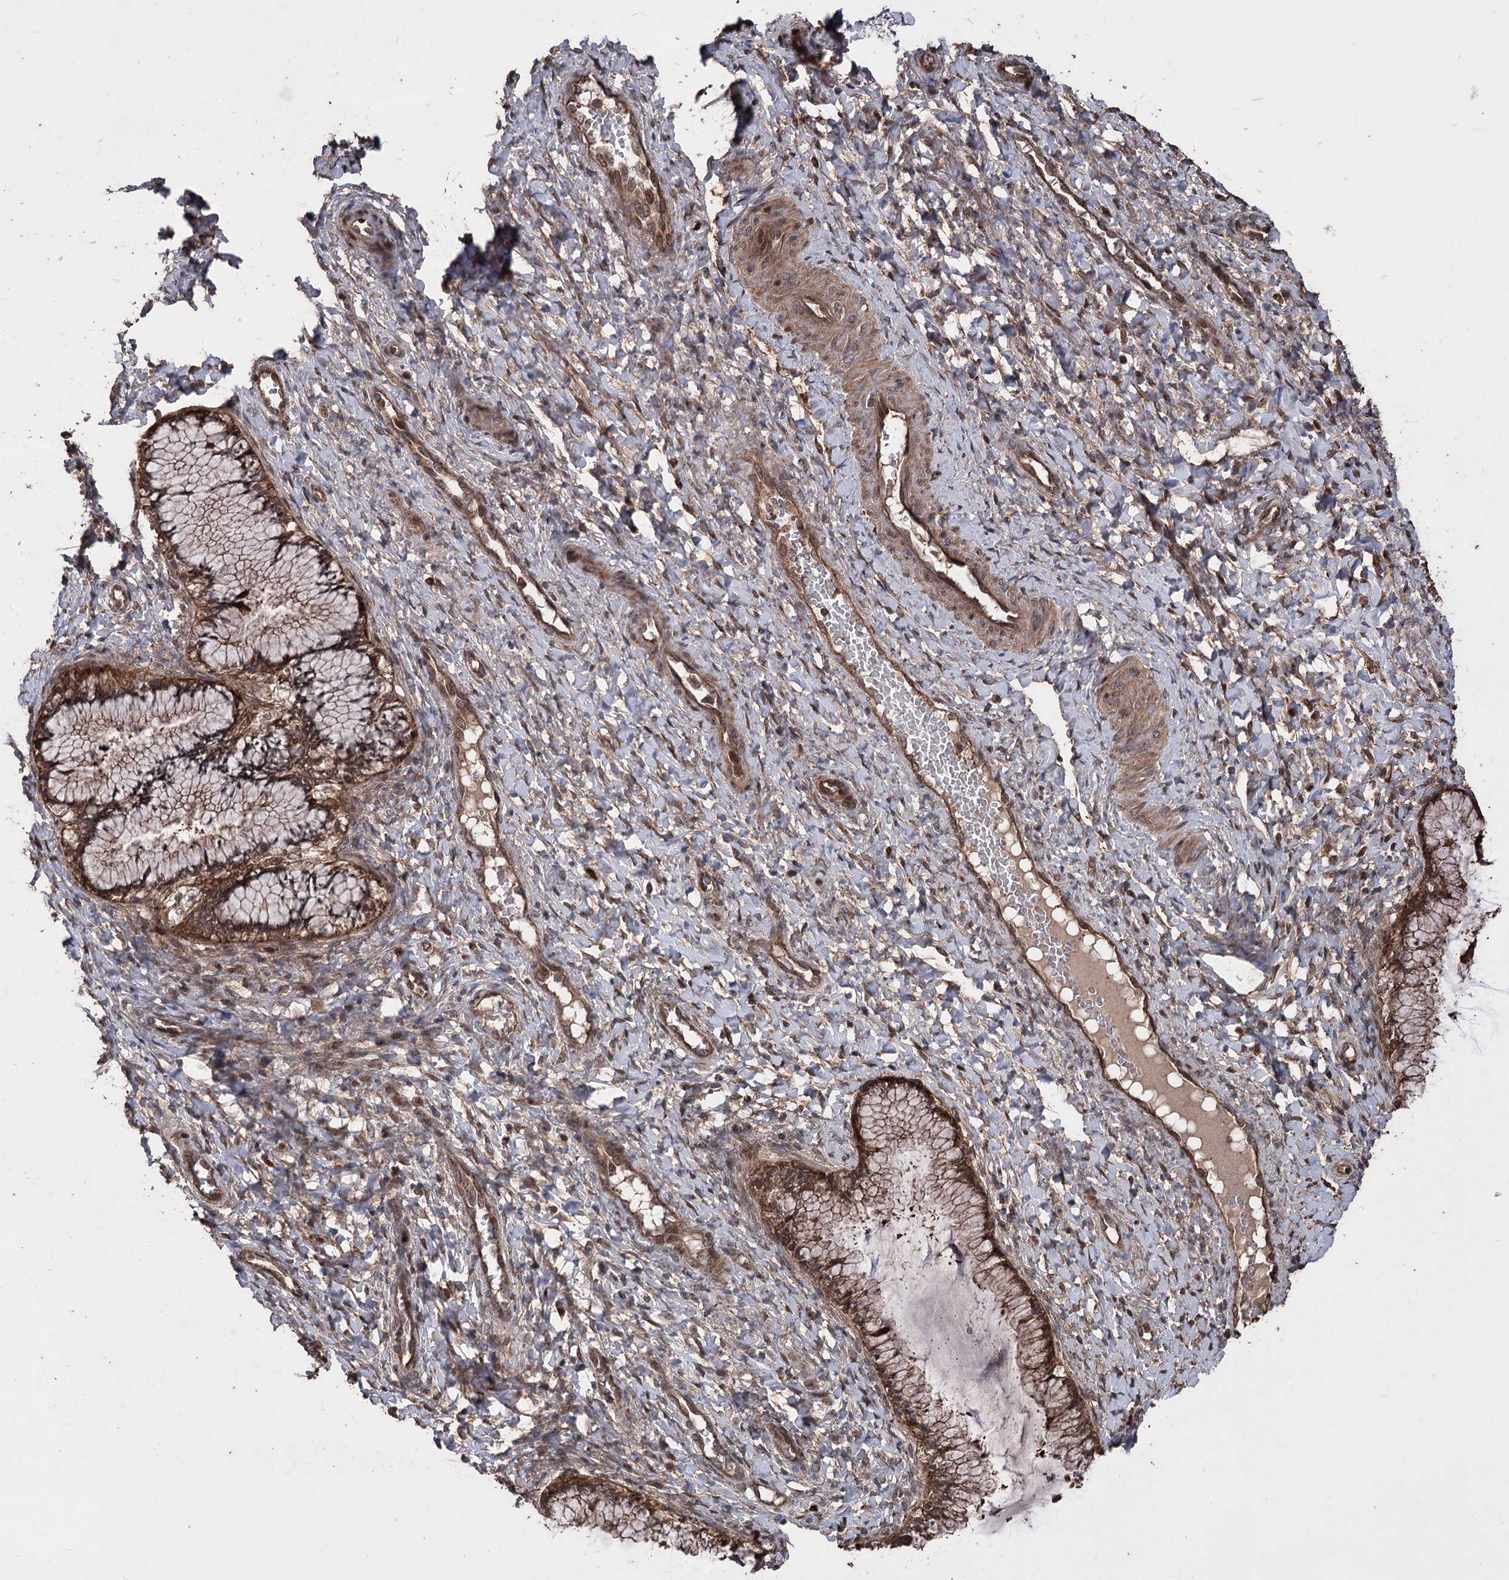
{"staining": {"intensity": "moderate", "quantity": ">75%", "location": "cytoplasmic/membranous"}, "tissue": "cervix", "cell_type": "Glandular cells", "image_type": "normal", "snomed": [{"axis": "morphology", "description": "Normal tissue, NOS"}, {"axis": "morphology", "description": "Adenocarcinoma, NOS"}, {"axis": "topography", "description": "Cervix"}], "caption": "Protein expression analysis of normal cervix demonstrates moderate cytoplasmic/membranous expression in approximately >75% of glandular cells. The protein is stained brown, and the nuclei are stained in blue (DAB (3,3'-diaminobenzidine) IHC with brightfield microscopy, high magnification).", "gene": "RASSF3", "patient": {"sex": "female", "age": 29}}